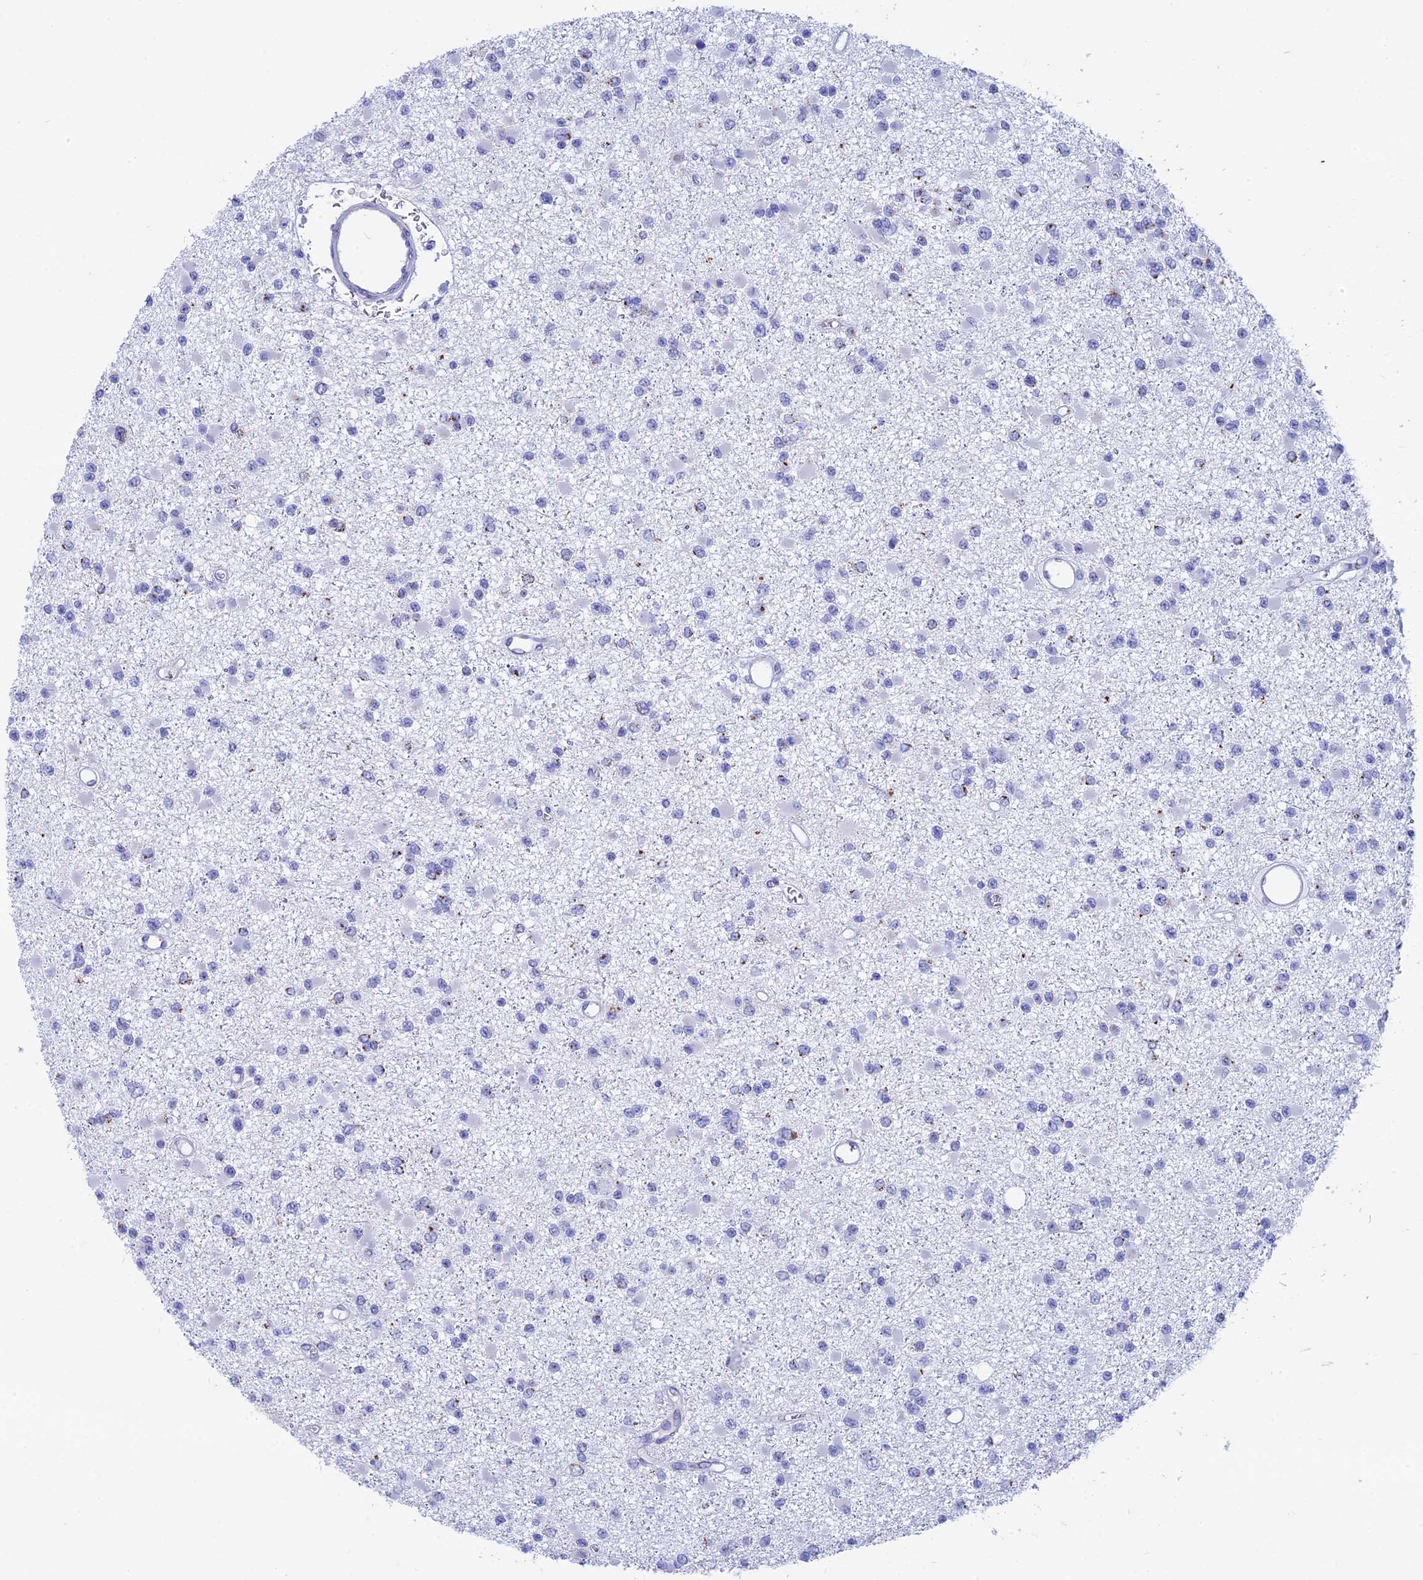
{"staining": {"intensity": "negative", "quantity": "none", "location": "none"}, "tissue": "glioma", "cell_type": "Tumor cells", "image_type": "cancer", "snomed": [{"axis": "morphology", "description": "Glioma, malignant, Low grade"}, {"axis": "topography", "description": "Brain"}], "caption": "The immunohistochemistry photomicrograph has no significant positivity in tumor cells of glioma tissue.", "gene": "ERICH4", "patient": {"sex": "female", "age": 22}}